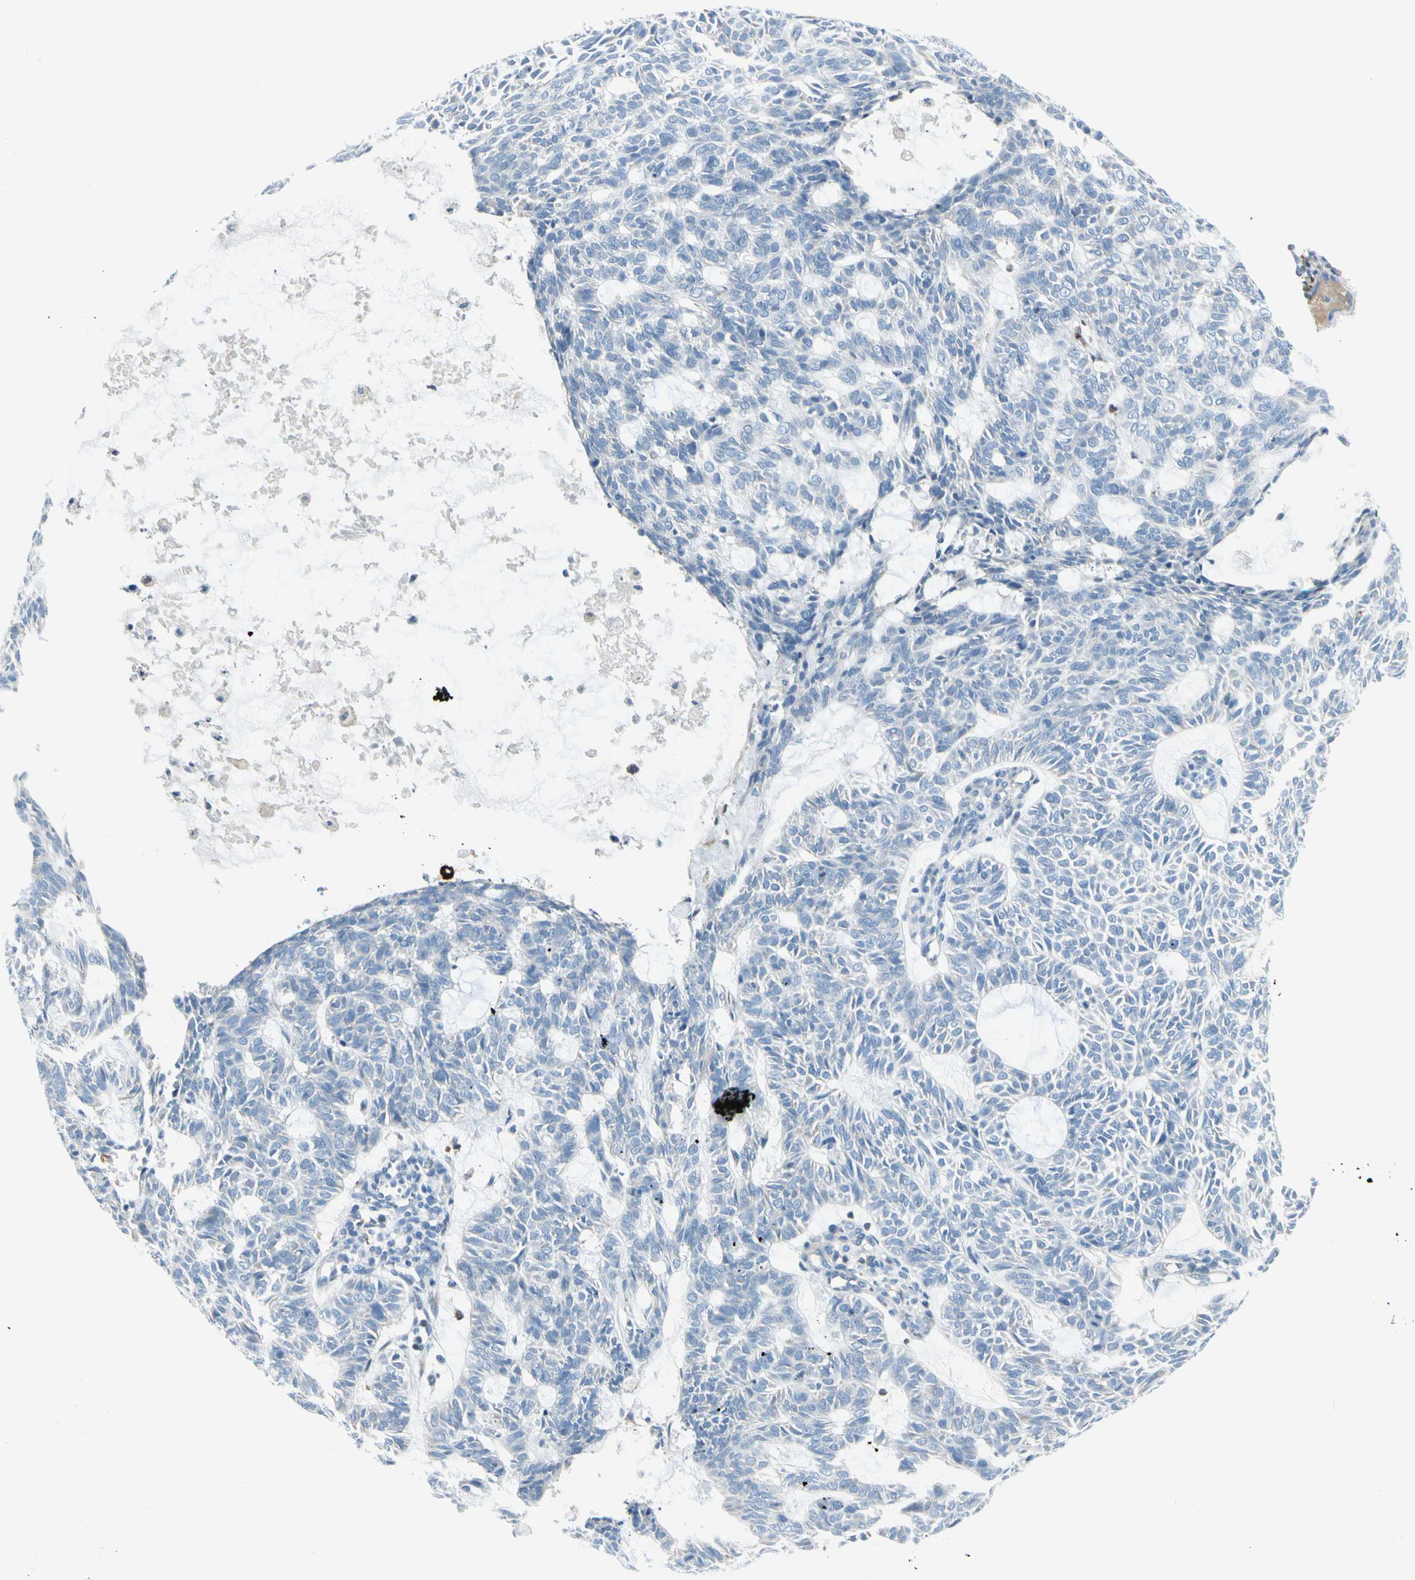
{"staining": {"intensity": "negative", "quantity": "none", "location": "none"}, "tissue": "skin cancer", "cell_type": "Tumor cells", "image_type": "cancer", "snomed": [{"axis": "morphology", "description": "Basal cell carcinoma"}, {"axis": "topography", "description": "Skin"}], "caption": "A micrograph of human skin cancer (basal cell carcinoma) is negative for staining in tumor cells.", "gene": "TRAF1", "patient": {"sex": "male", "age": 87}}